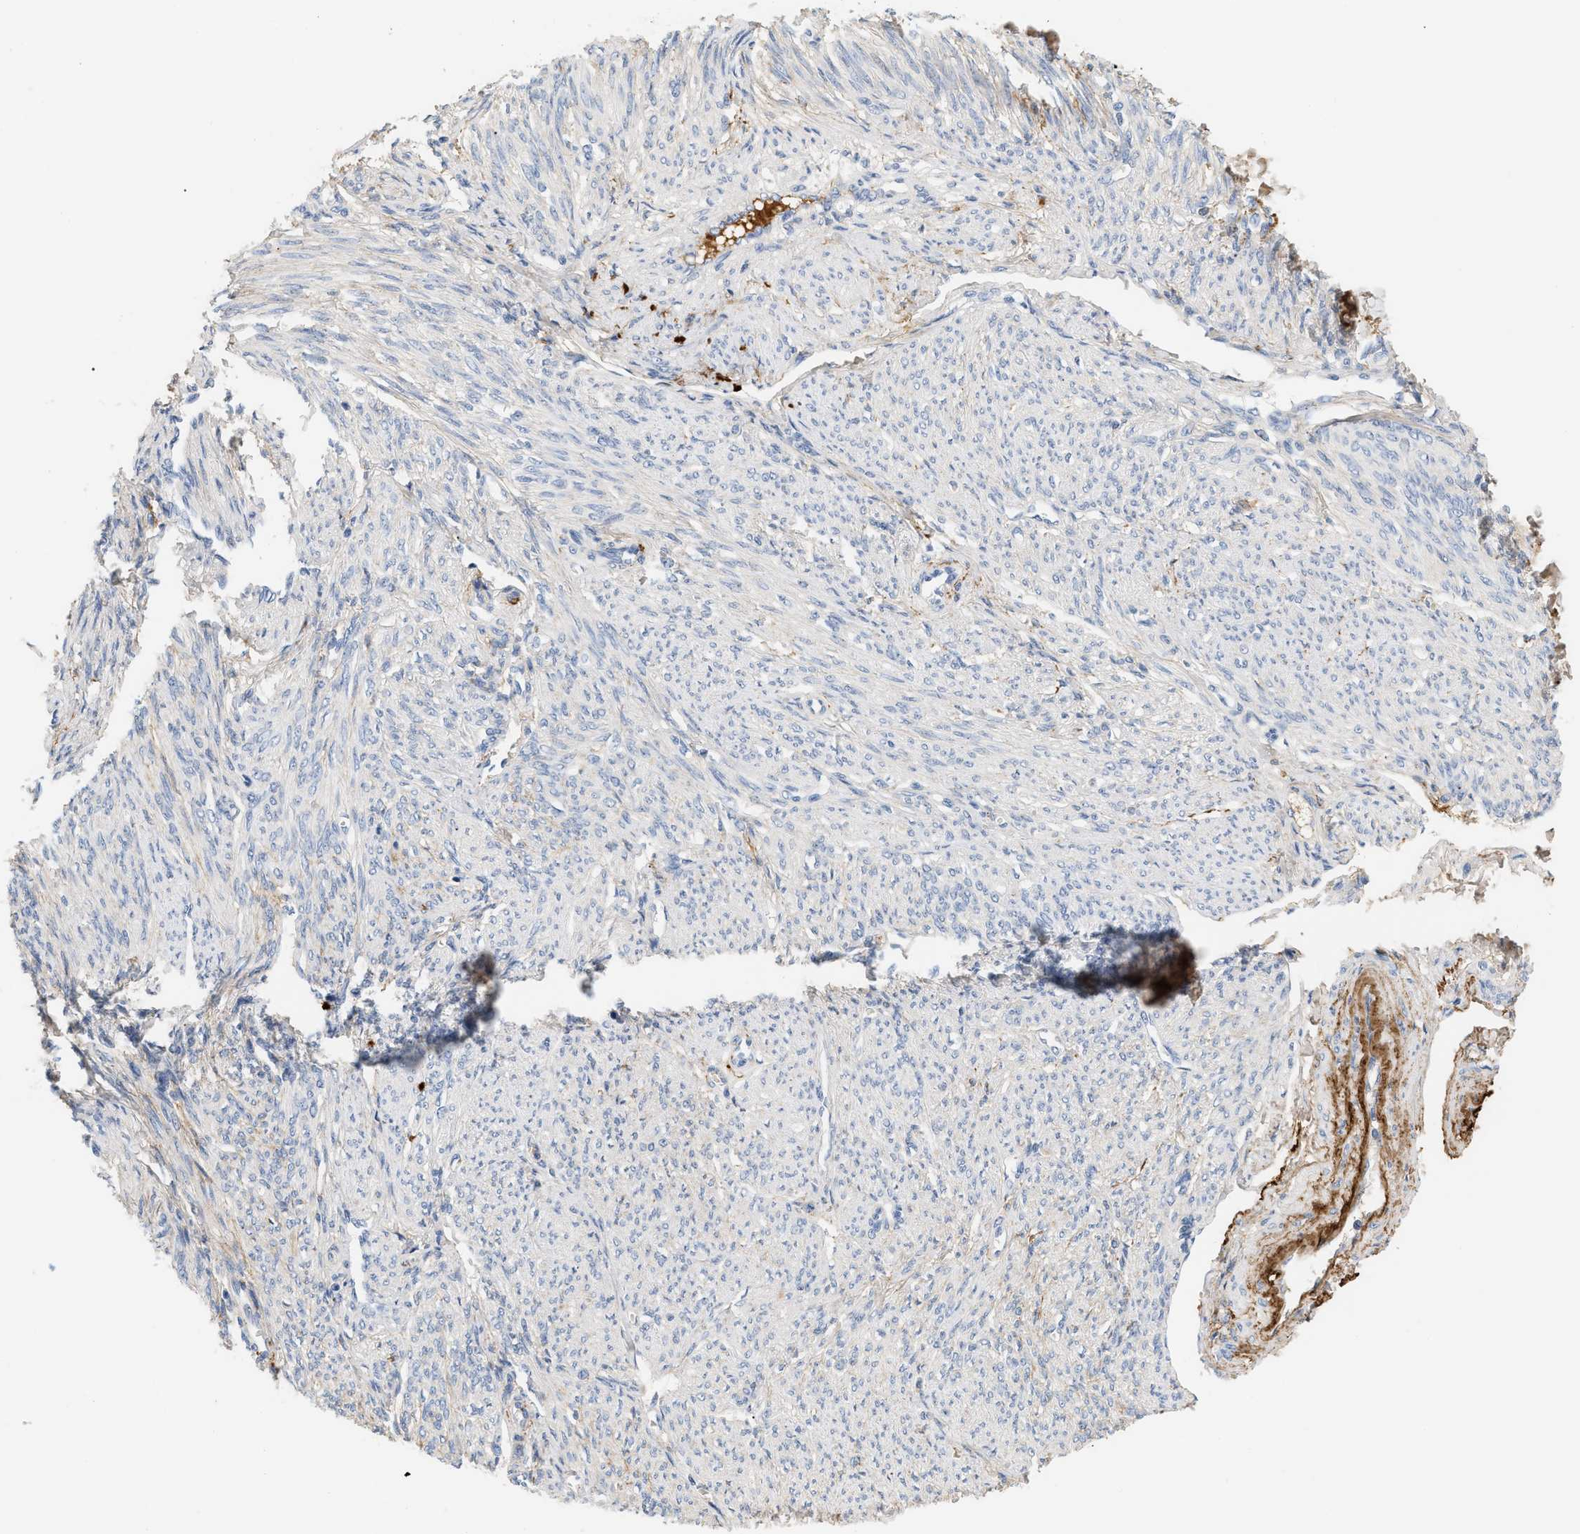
{"staining": {"intensity": "weak", "quantity": "<25%", "location": "cytoplasmic/membranous"}, "tissue": "smooth muscle", "cell_type": "Smooth muscle cells", "image_type": "normal", "snomed": [{"axis": "morphology", "description": "Normal tissue, NOS"}, {"axis": "topography", "description": "Smooth muscle"}], "caption": "IHC of unremarkable smooth muscle displays no expression in smooth muscle cells.", "gene": "CFH", "patient": {"sex": "female", "age": 65}}